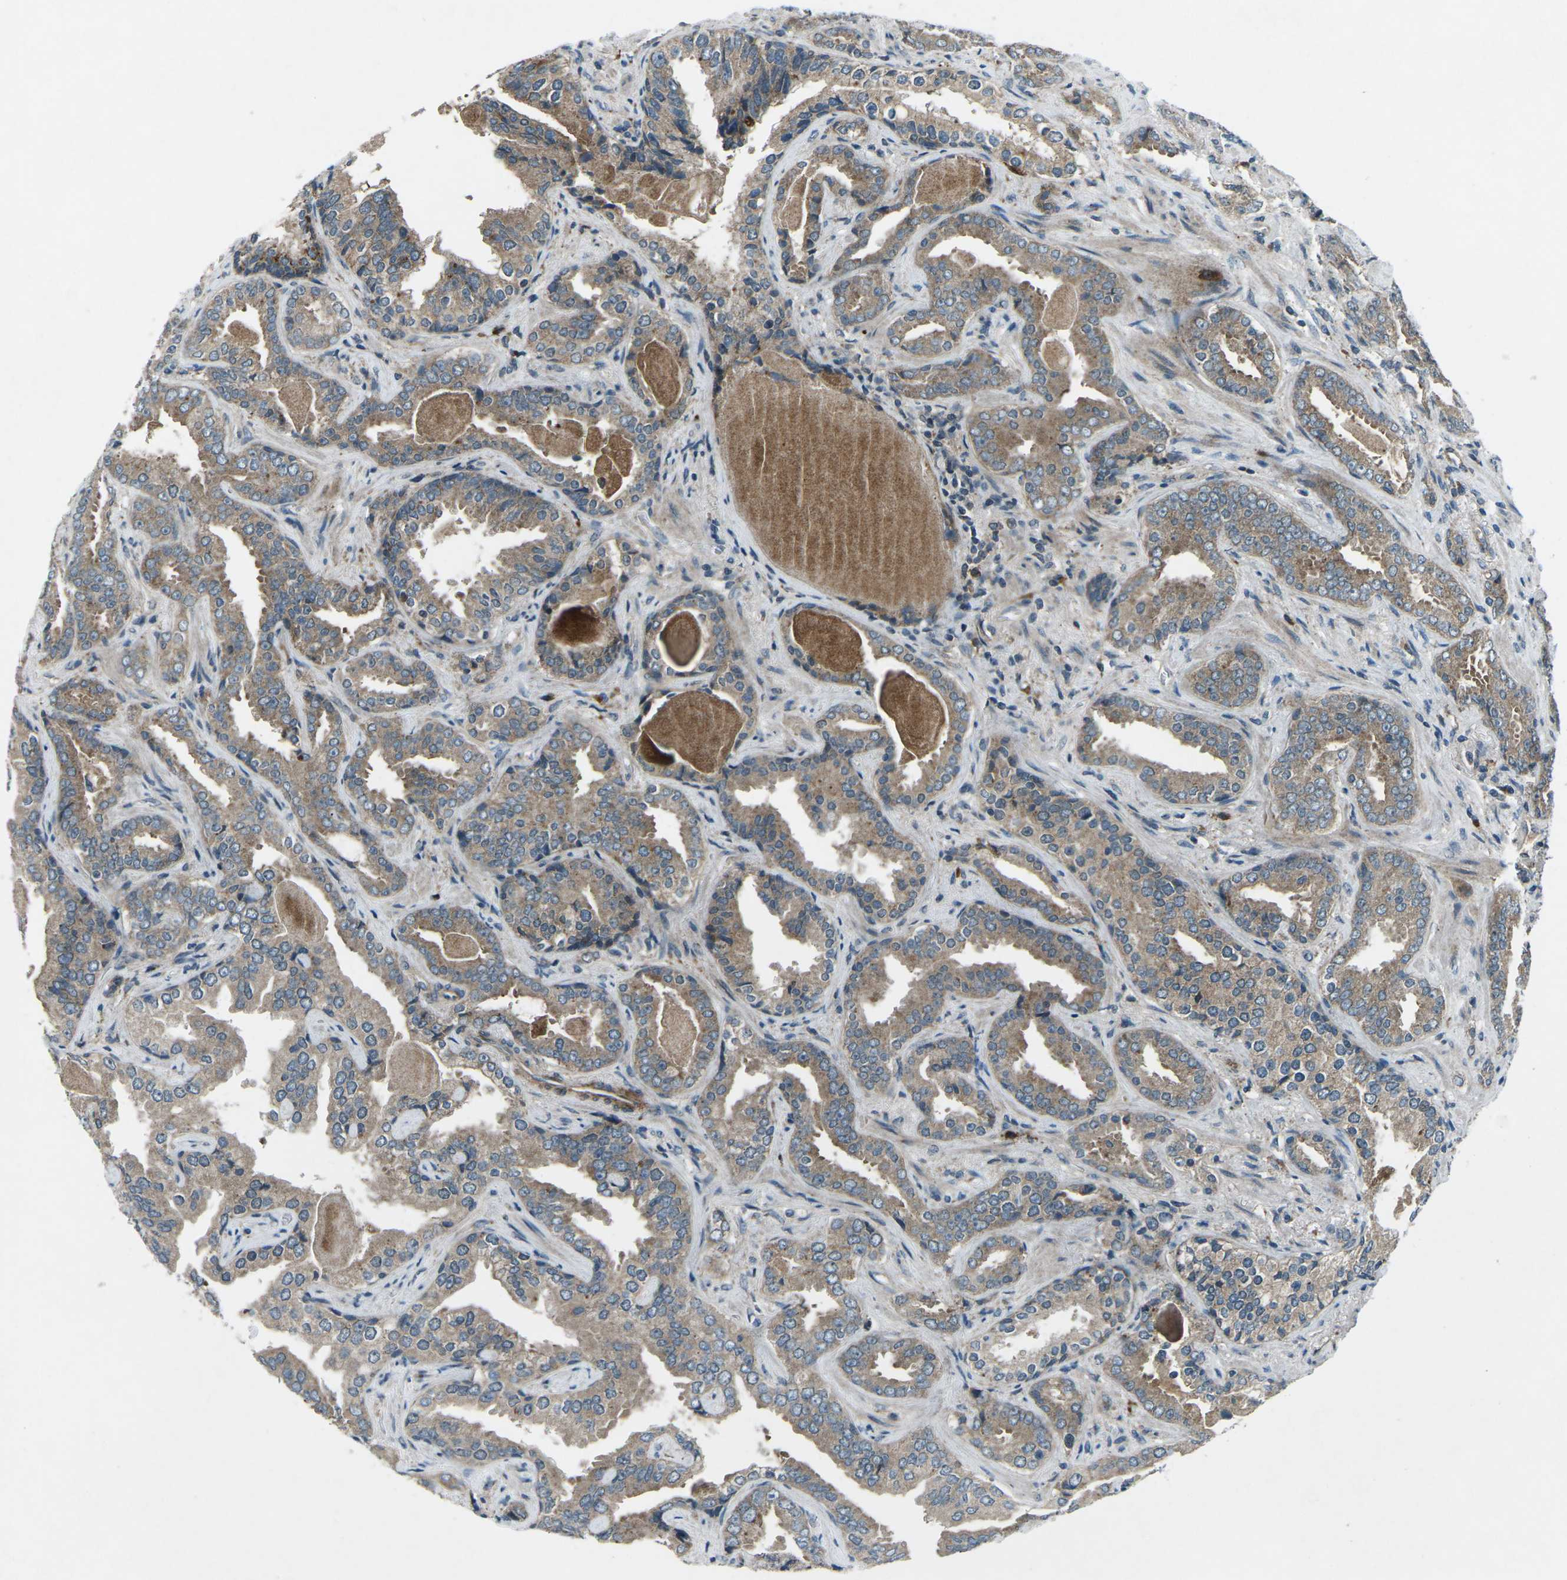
{"staining": {"intensity": "moderate", "quantity": ">75%", "location": "cytoplasmic/membranous"}, "tissue": "prostate cancer", "cell_type": "Tumor cells", "image_type": "cancer", "snomed": [{"axis": "morphology", "description": "Adenocarcinoma, Low grade"}, {"axis": "topography", "description": "Prostate"}], "caption": "A high-resolution micrograph shows IHC staining of low-grade adenocarcinoma (prostate), which exhibits moderate cytoplasmic/membranous positivity in about >75% of tumor cells.", "gene": "CDK16", "patient": {"sex": "male", "age": 60}}